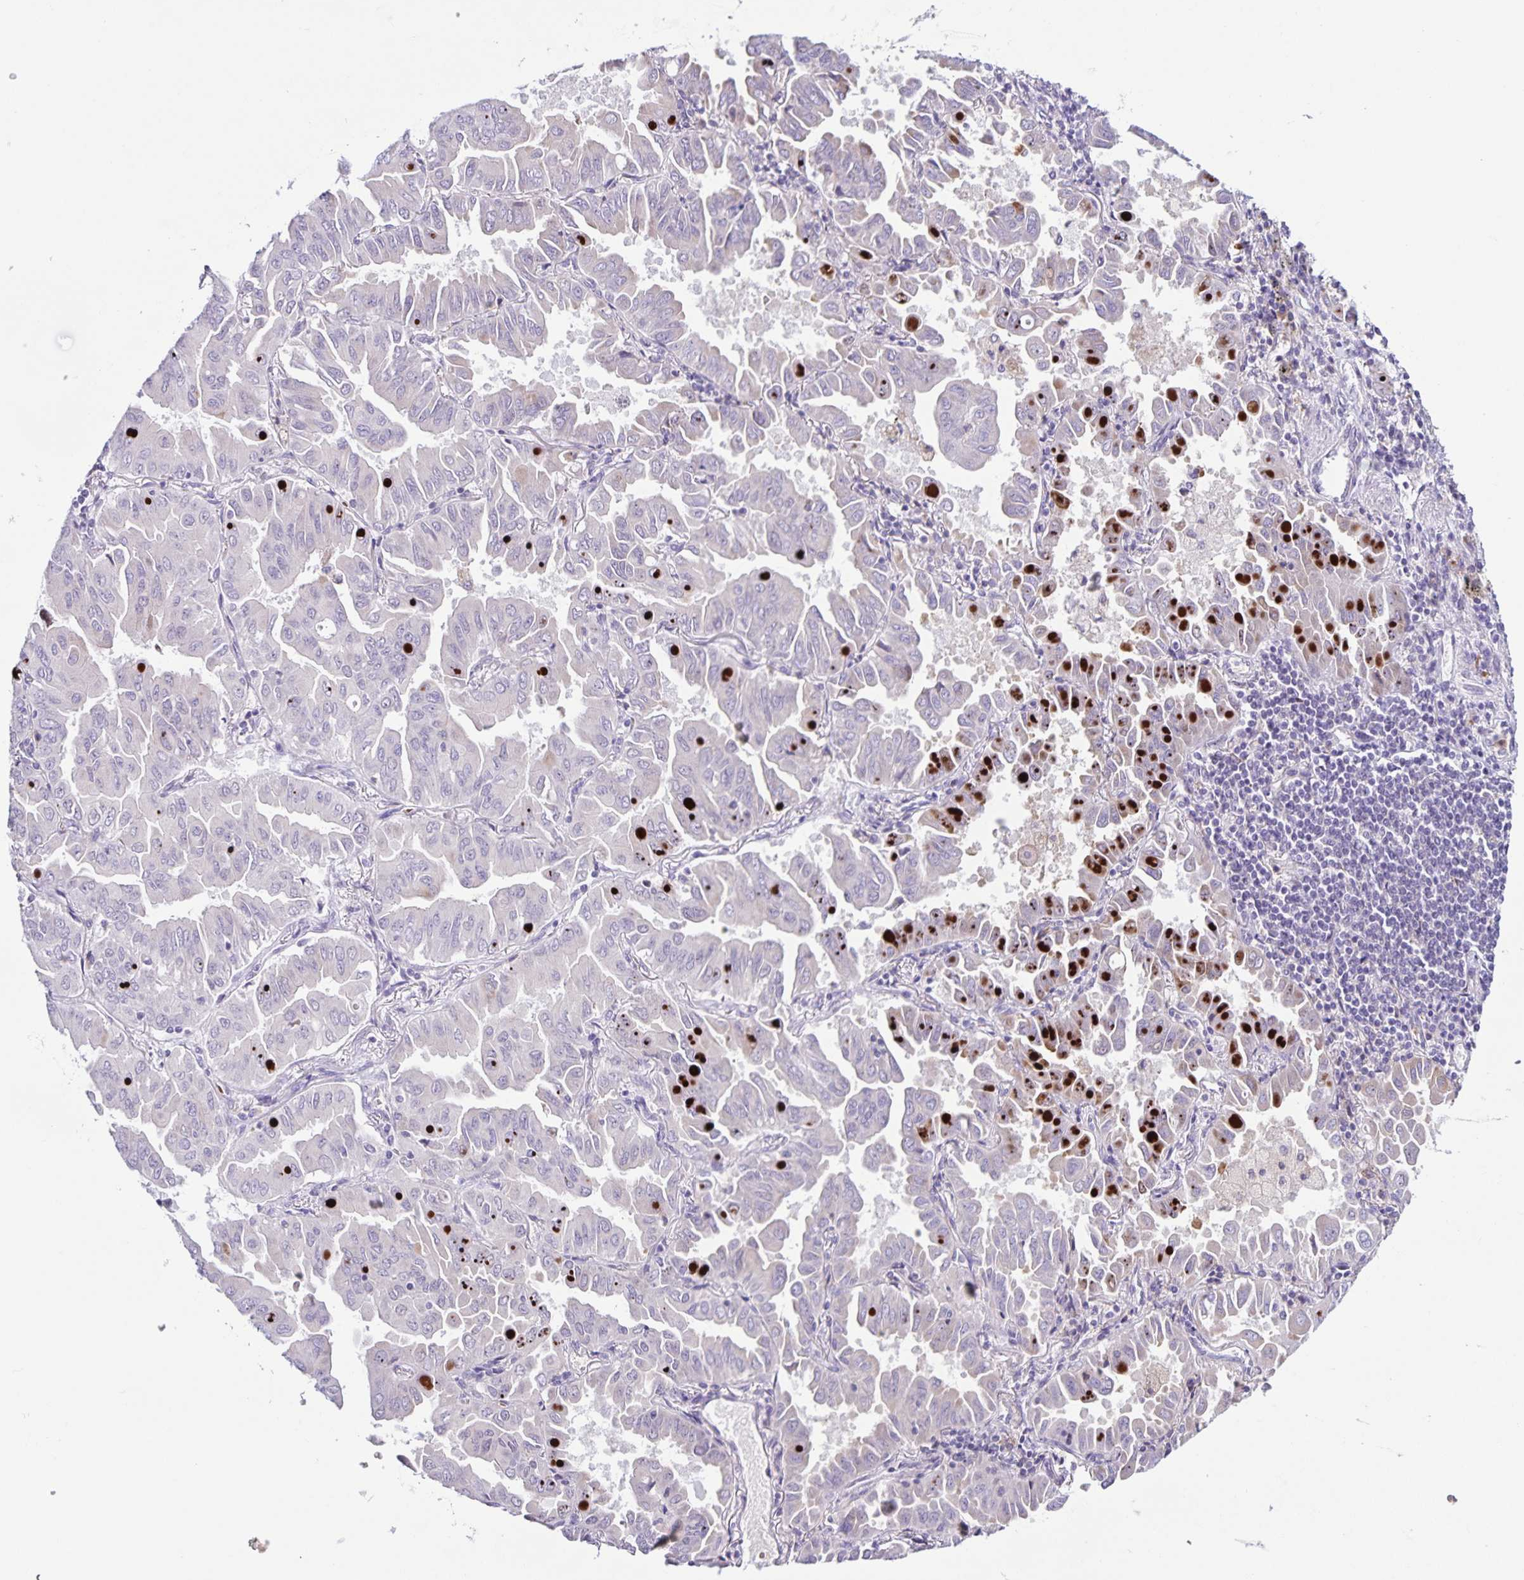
{"staining": {"intensity": "negative", "quantity": "none", "location": "none"}, "tissue": "lung cancer", "cell_type": "Tumor cells", "image_type": "cancer", "snomed": [{"axis": "morphology", "description": "Adenocarcinoma, NOS"}, {"axis": "topography", "description": "Lung"}], "caption": "IHC of lung cancer exhibits no positivity in tumor cells. (Brightfield microscopy of DAB immunohistochemistry at high magnification).", "gene": "STPG4", "patient": {"sex": "male", "age": 64}}